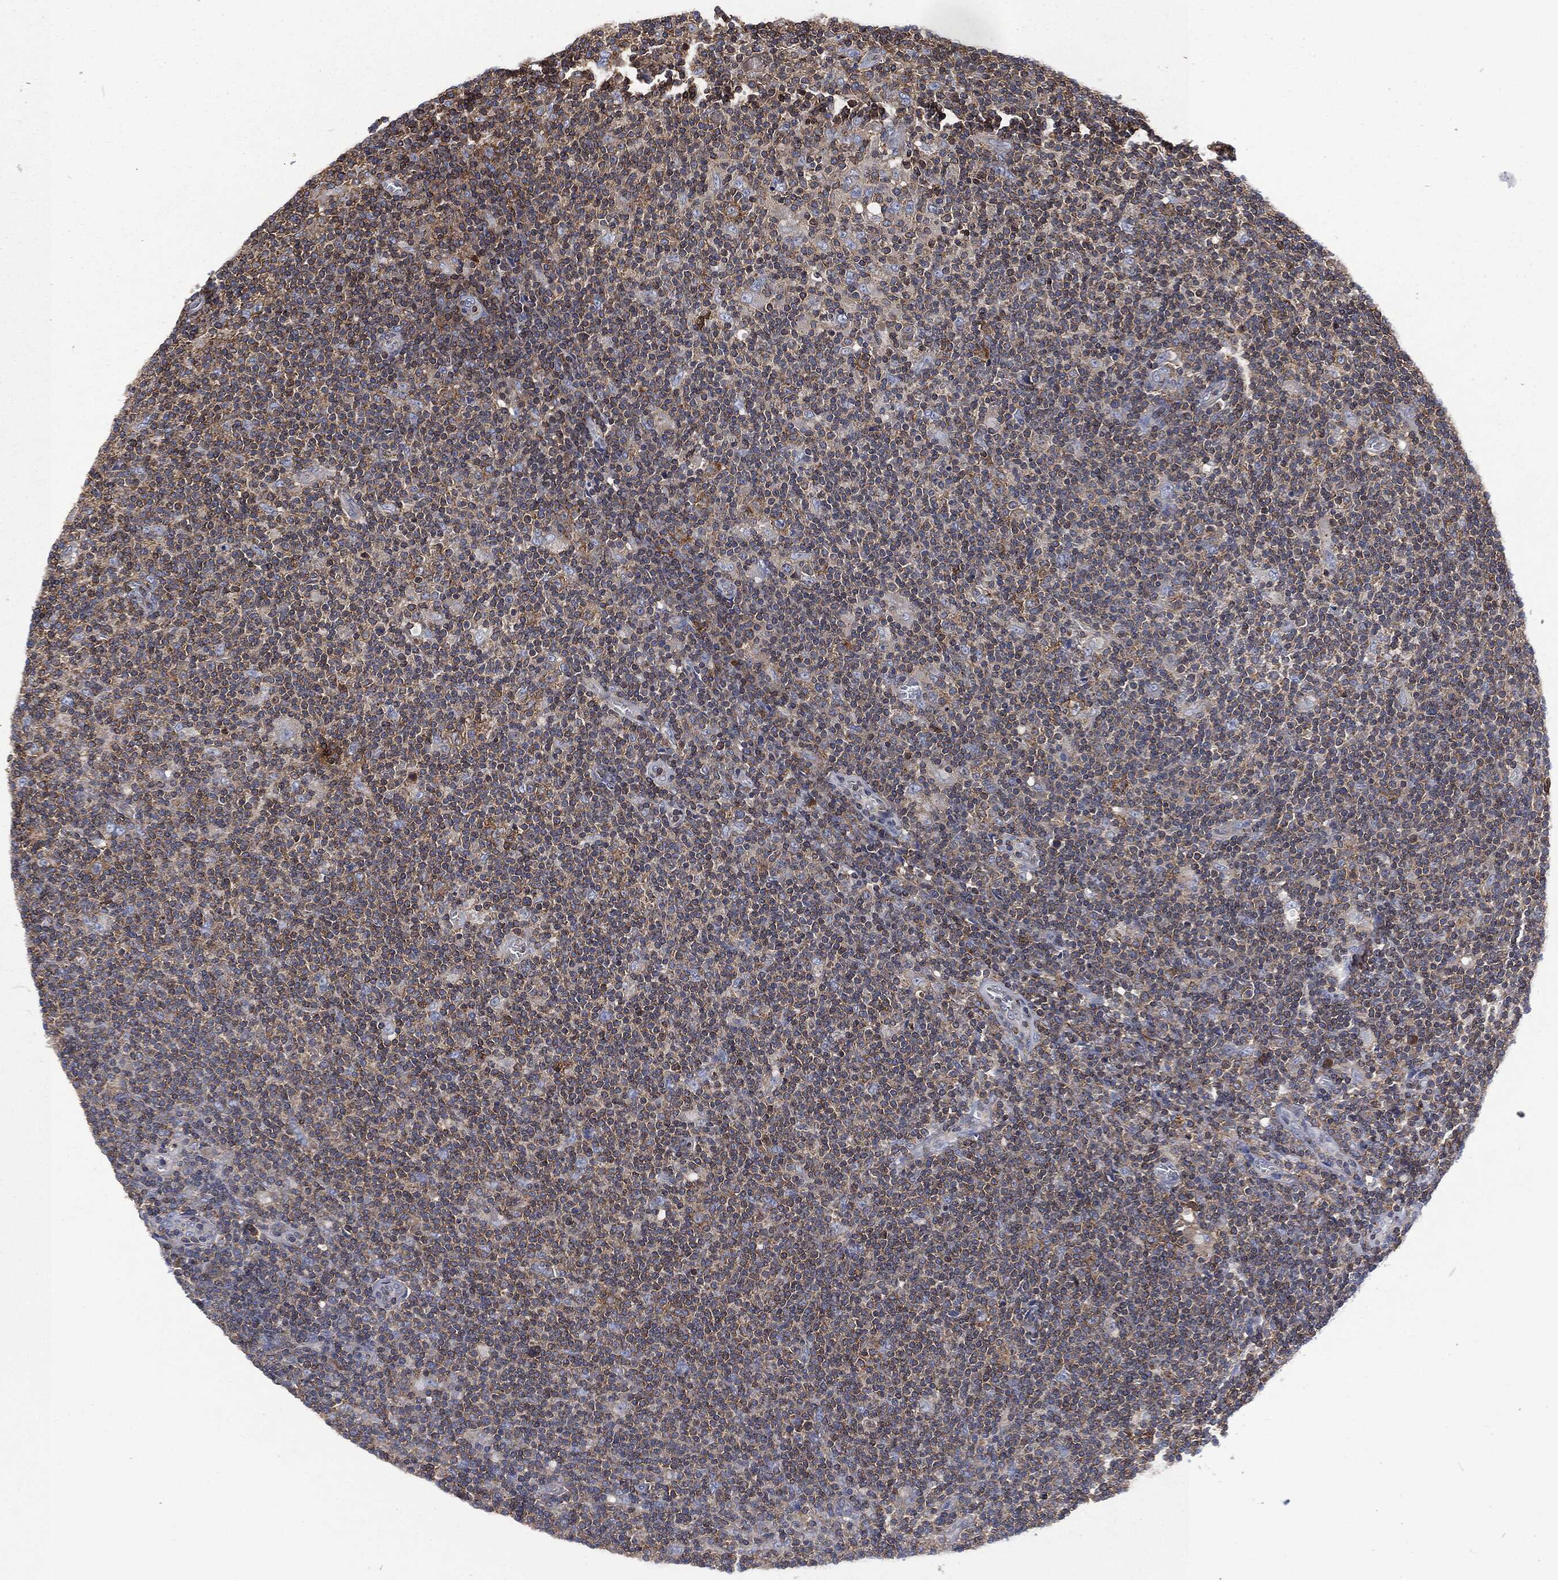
{"staining": {"intensity": "negative", "quantity": "none", "location": "none"}, "tissue": "lymphoma", "cell_type": "Tumor cells", "image_type": "cancer", "snomed": [{"axis": "morphology", "description": "Hodgkin's disease, NOS"}, {"axis": "topography", "description": "Lymph node"}], "caption": "There is no significant positivity in tumor cells of lymphoma.", "gene": "LGALS9", "patient": {"sex": "male", "age": 40}}